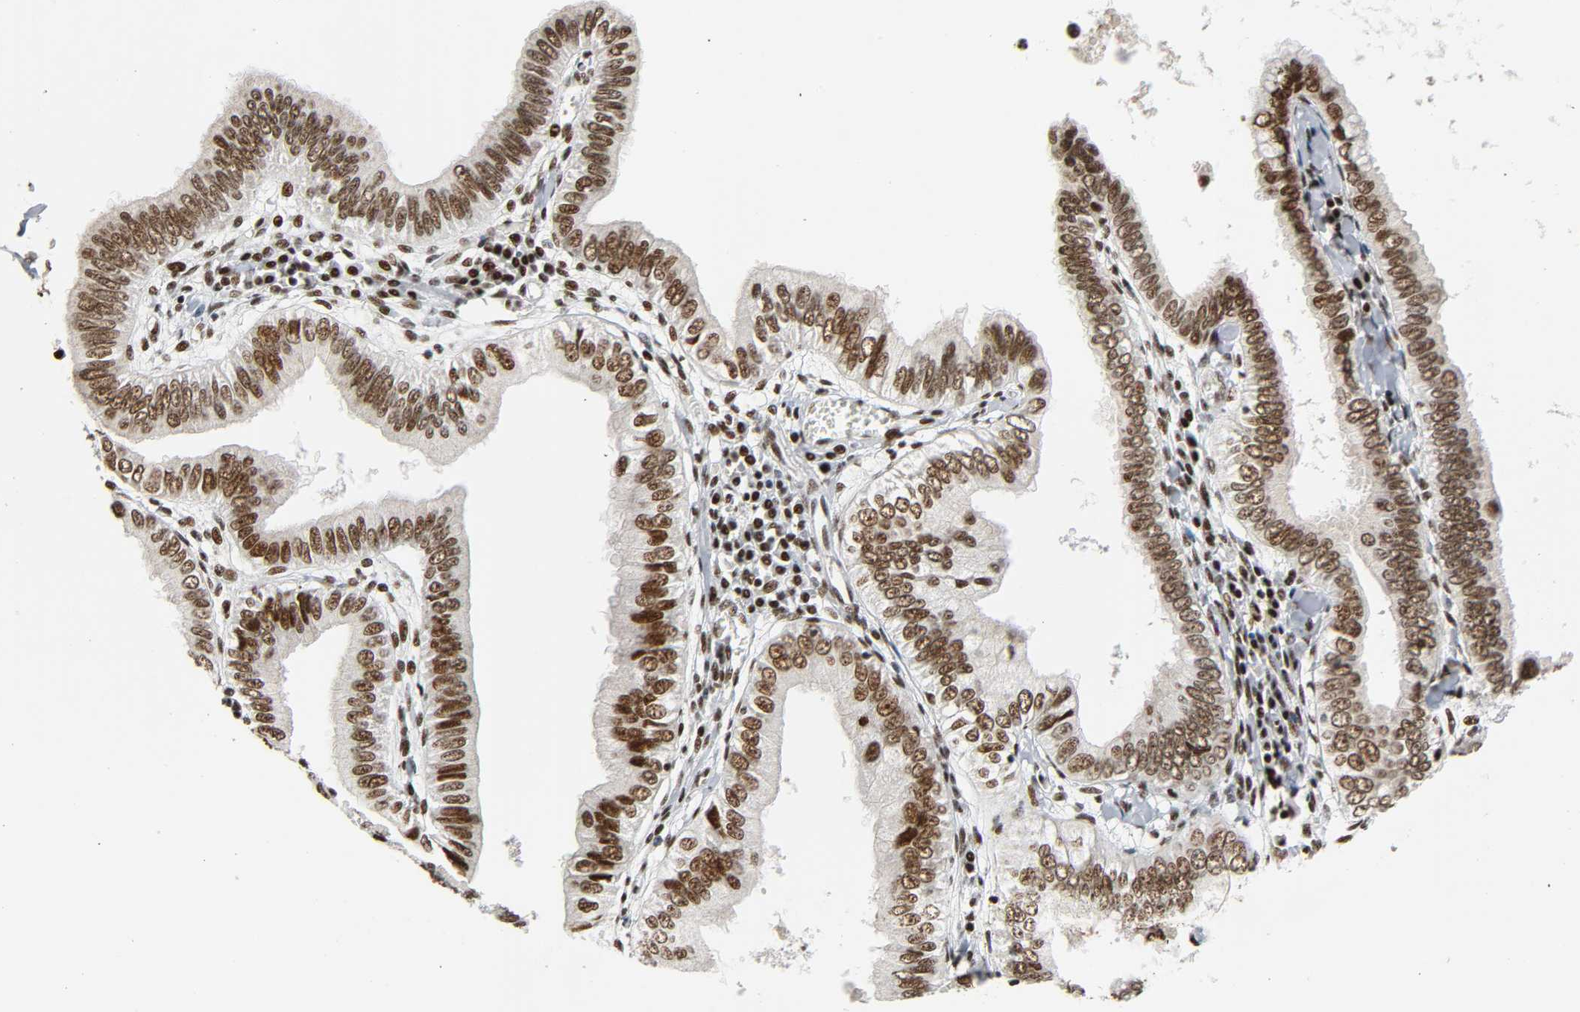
{"staining": {"intensity": "strong", "quantity": ">75%", "location": "nuclear"}, "tissue": "pancreatic cancer", "cell_type": "Tumor cells", "image_type": "cancer", "snomed": [{"axis": "morphology", "description": "Normal tissue, NOS"}, {"axis": "topography", "description": "Lymph node"}], "caption": "About >75% of tumor cells in pancreatic cancer reveal strong nuclear protein expression as visualized by brown immunohistochemical staining.", "gene": "CDK9", "patient": {"sex": "male", "age": 50}}